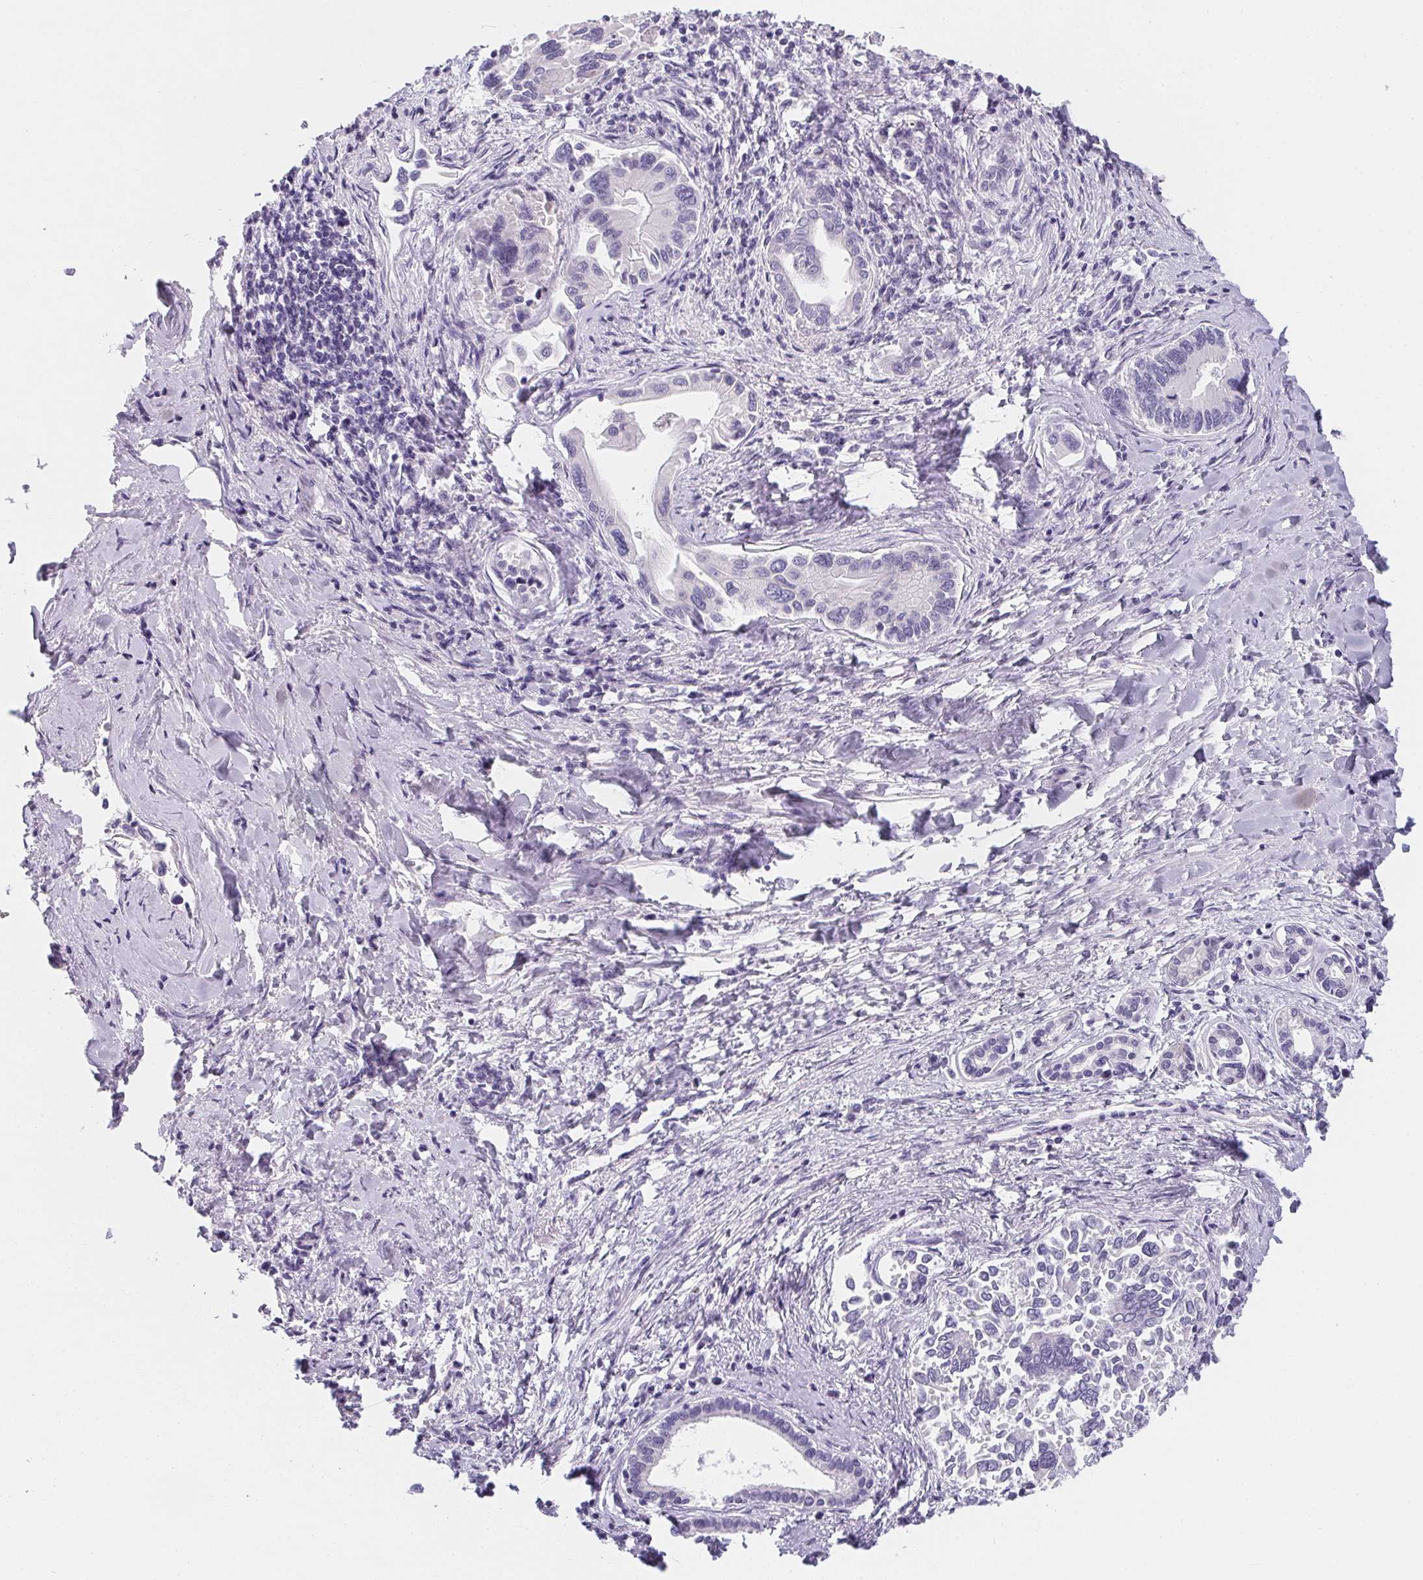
{"staining": {"intensity": "negative", "quantity": "none", "location": "none"}, "tissue": "liver cancer", "cell_type": "Tumor cells", "image_type": "cancer", "snomed": [{"axis": "morphology", "description": "Cholangiocarcinoma"}, {"axis": "topography", "description": "Liver"}], "caption": "This histopathology image is of liver cancer (cholangiocarcinoma) stained with immunohistochemistry (IHC) to label a protein in brown with the nuclei are counter-stained blue. There is no staining in tumor cells. (DAB IHC with hematoxylin counter stain).", "gene": "MAP1A", "patient": {"sex": "male", "age": 66}}